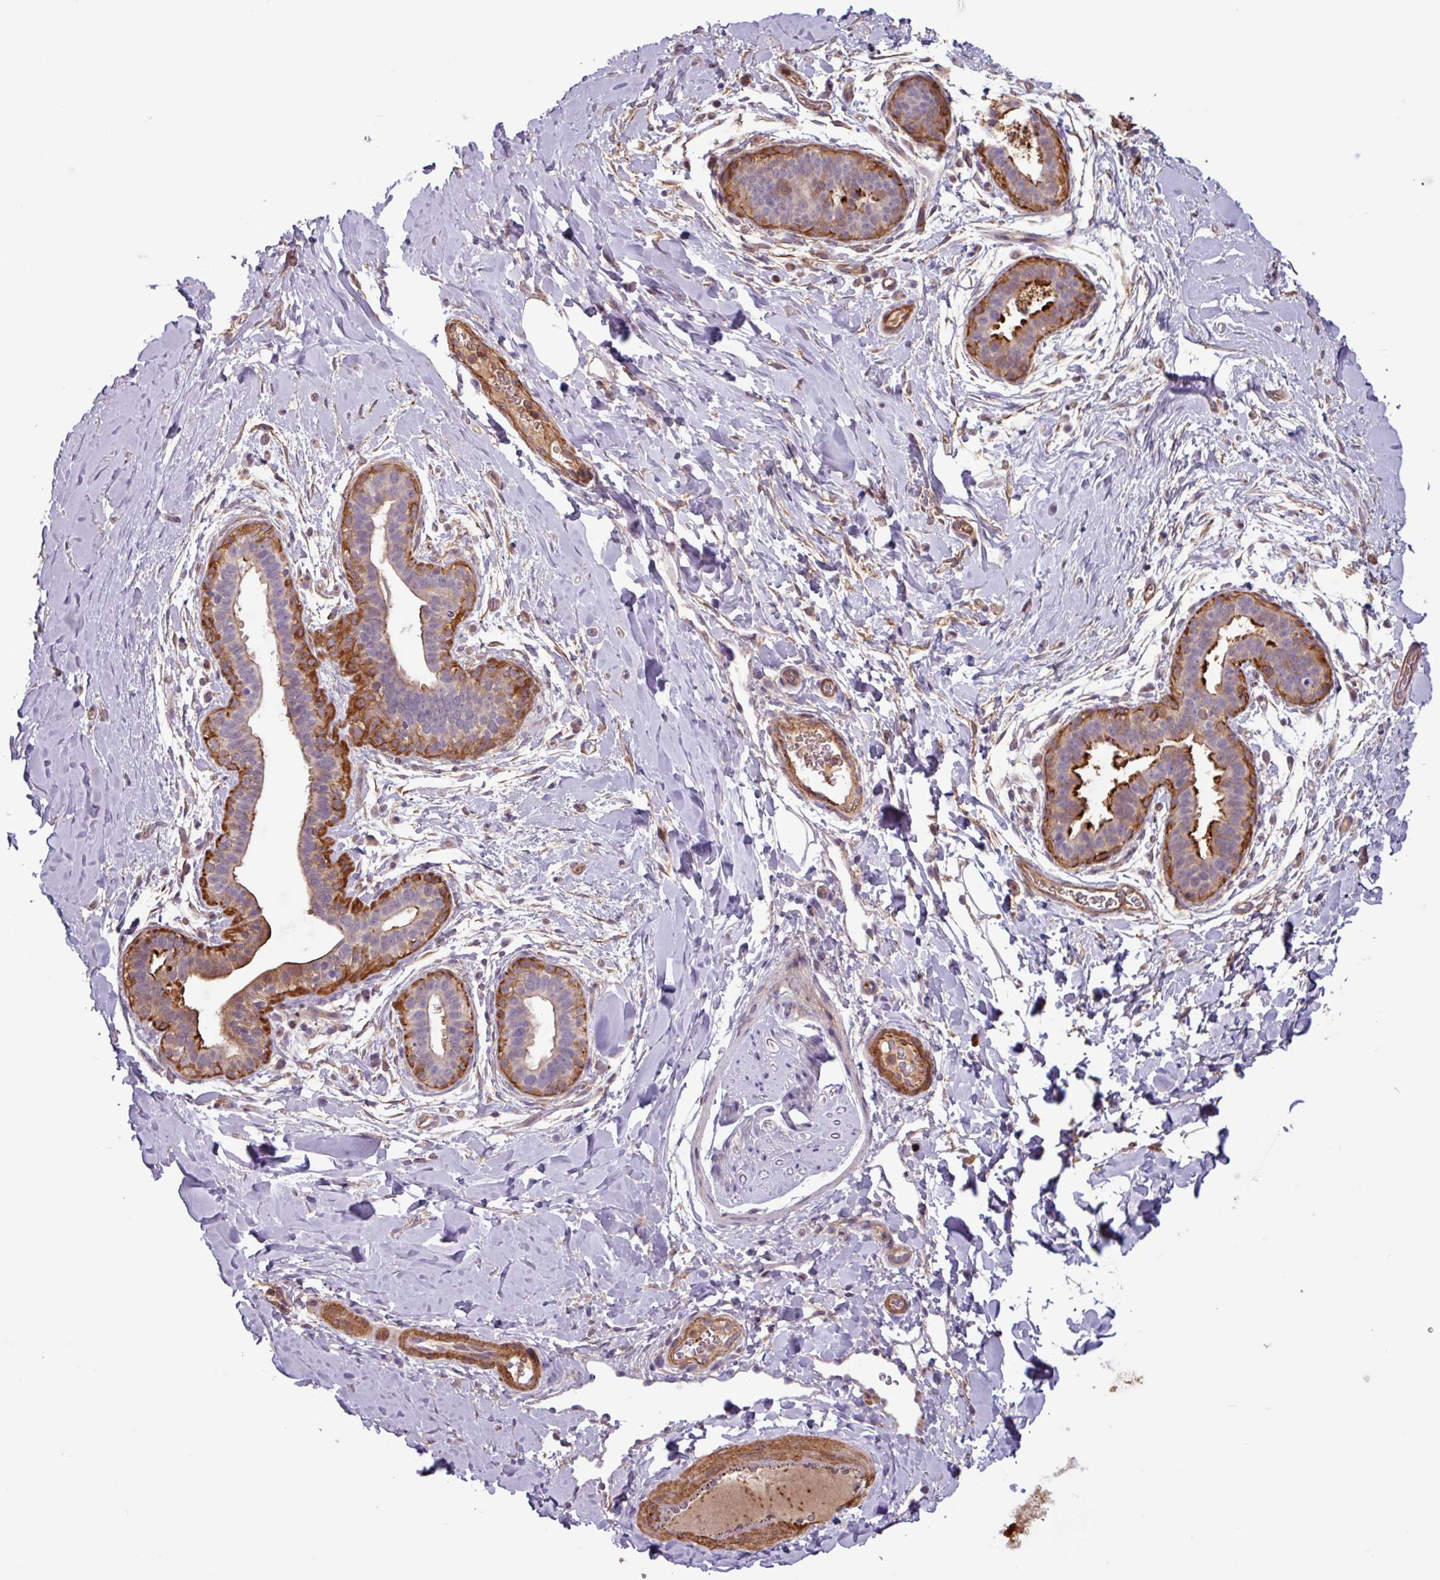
{"staining": {"intensity": "negative", "quantity": "none", "location": "none"}, "tissue": "adipose tissue", "cell_type": "Adipocytes", "image_type": "normal", "snomed": [{"axis": "morphology", "description": "Normal tissue, NOS"}, {"axis": "topography", "description": "Breast"}], "caption": "A high-resolution photomicrograph shows immunohistochemistry (IHC) staining of normal adipose tissue, which reveals no significant expression in adipocytes.", "gene": "PCED1A", "patient": {"sex": "female", "age": 26}}